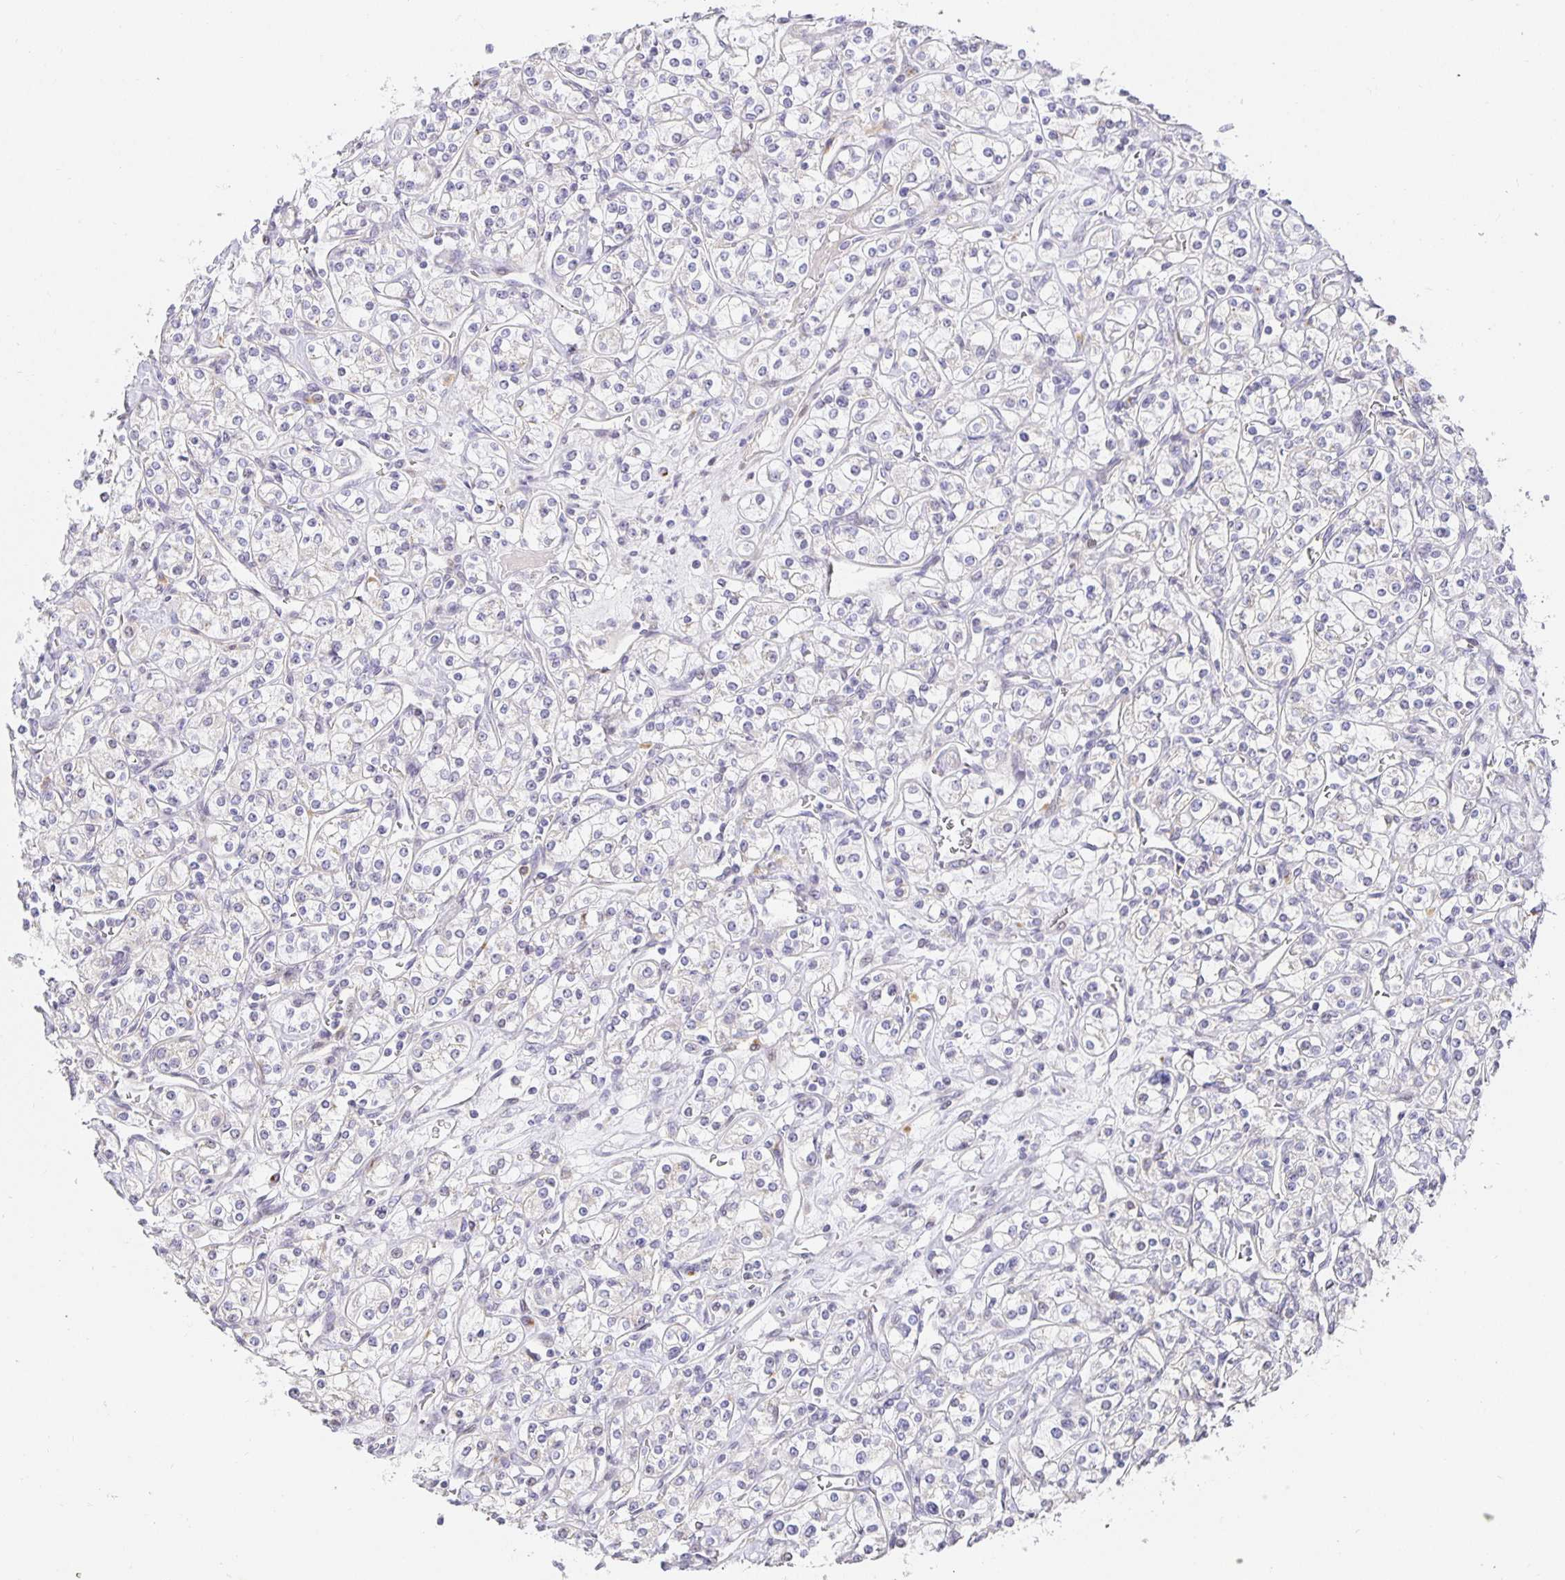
{"staining": {"intensity": "negative", "quantity": "none", "location": "none"}, "tissue": "renal cancer", "cell_type": "Tumor cells", "image_type": "cancer", "snomed": [{"axis": "morphology", "description": "Adenocarcinoma, NOS"}, {"axis": "topography", "description": "Kidney"}], "caption": "This histopathology image is of renal cancer (adenocarcinoma) stained with IHC to label a protein in brown with the nuclei are counter-stained blue. There is no expression in tumor cells. The staining is performed using DAB brown chromogen with nuclei counter-stained in using hematoxylin.", "gene": "TJP3", "patient": {"sex": "male", "age": 77}}